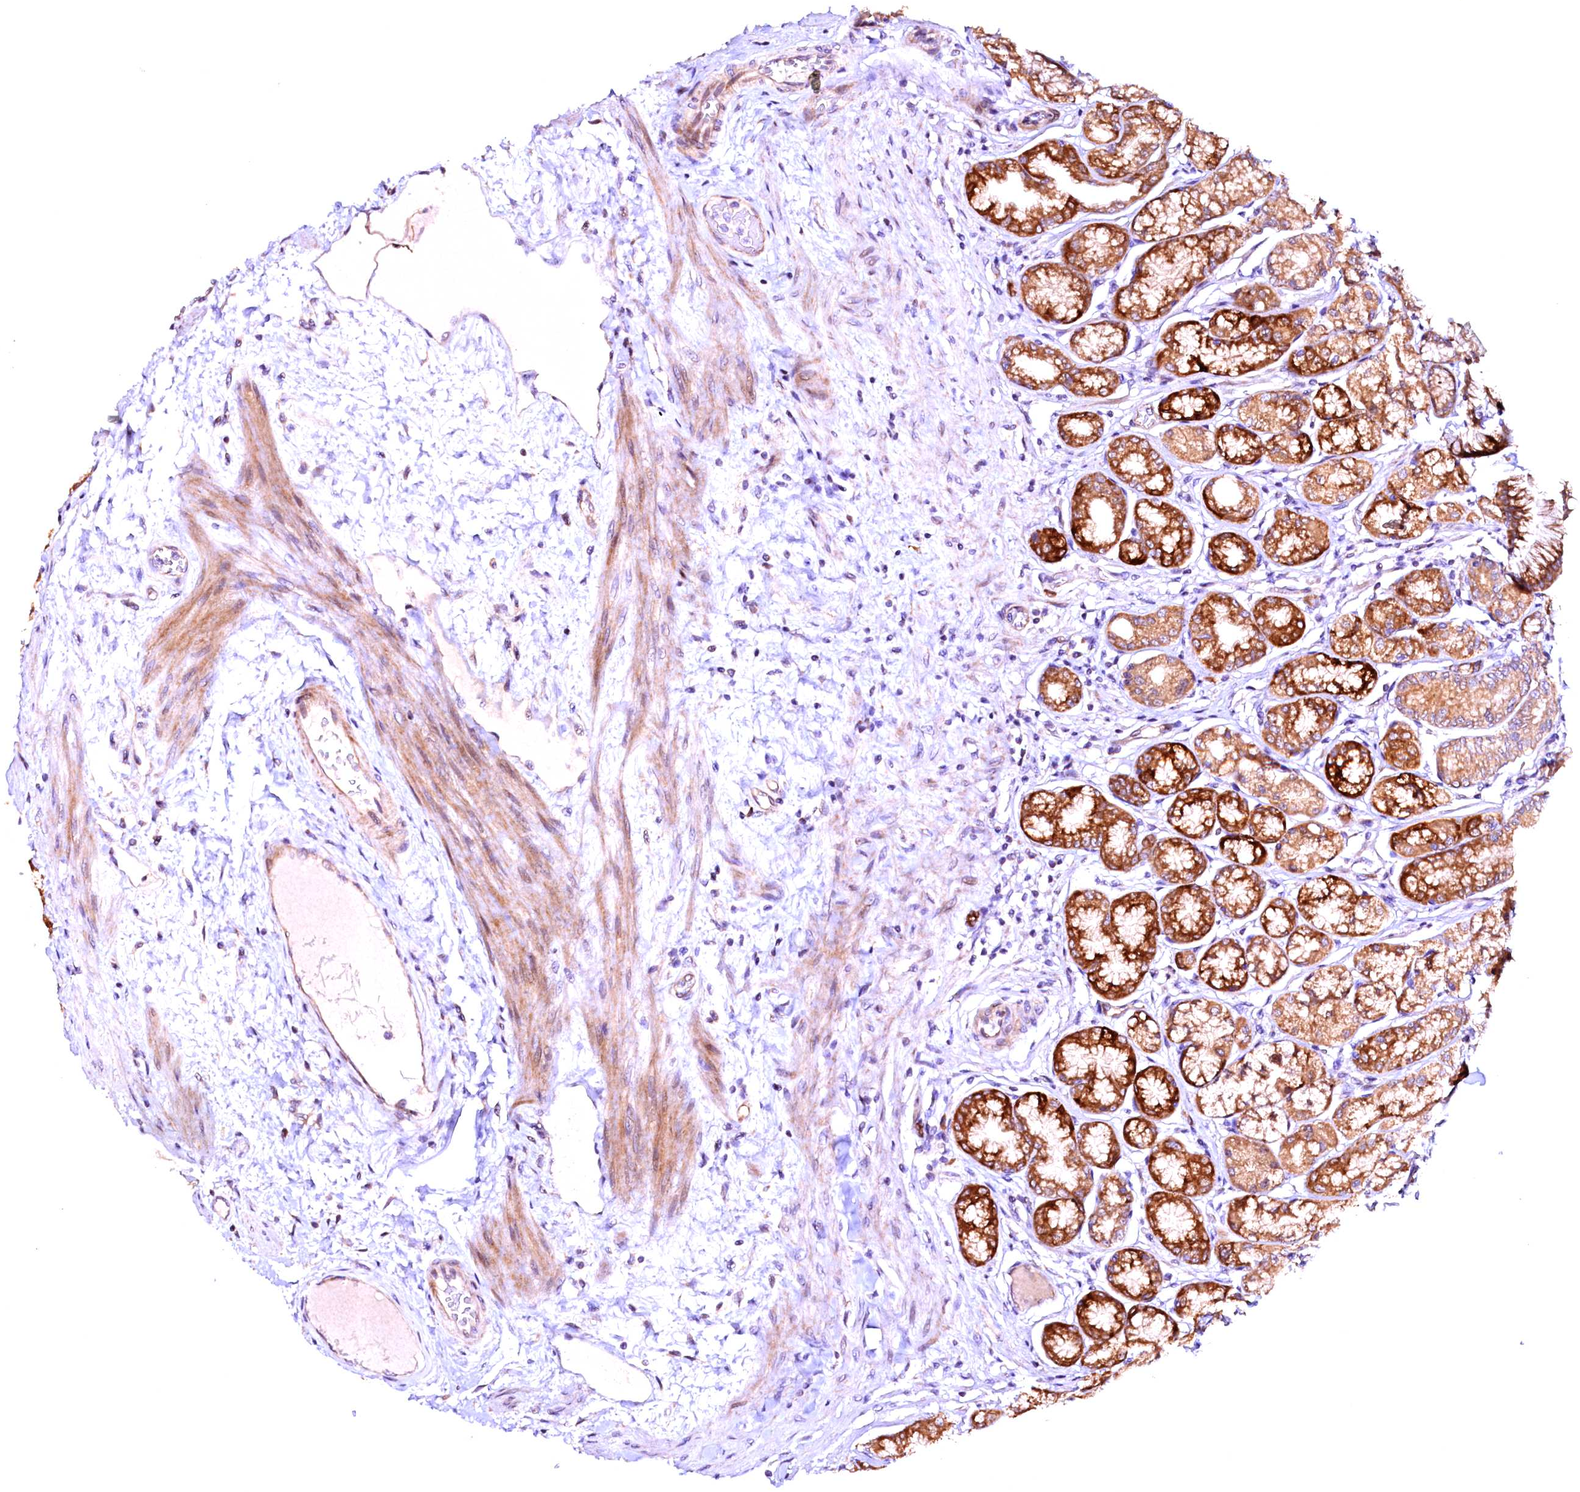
{"staining": {"intensity": "strong", "quantity": "25%-75%", "location": "cytoplasmic/membranous"}, "tissue": "stomach", "cell_type": "Glandular cells", "image_type": "normal", "snomed": [{"axis": "morphology", "description": "Normal tissue, NOS"}, {"axis": "morphology", "description": "Adenocarcinoma, NOS"}, {"axis": "morphology", "description": "Adenocarcinoma, High grade"}, {"axis": "topography", "description": "Stomach, upper"}, {"axis": "topography", "description": "Stomach"}], "caption": "Stomach was stained to show a protein in brown. There is high levels of strong cytoplasmic/membranous expression in approximately 25%-75% of glandular cells. The protein of interest is shown in brown color, while the nuclei are stained blue.", "gene": "RPUSD2", "patient": {"sex": "female", "age": 65}}